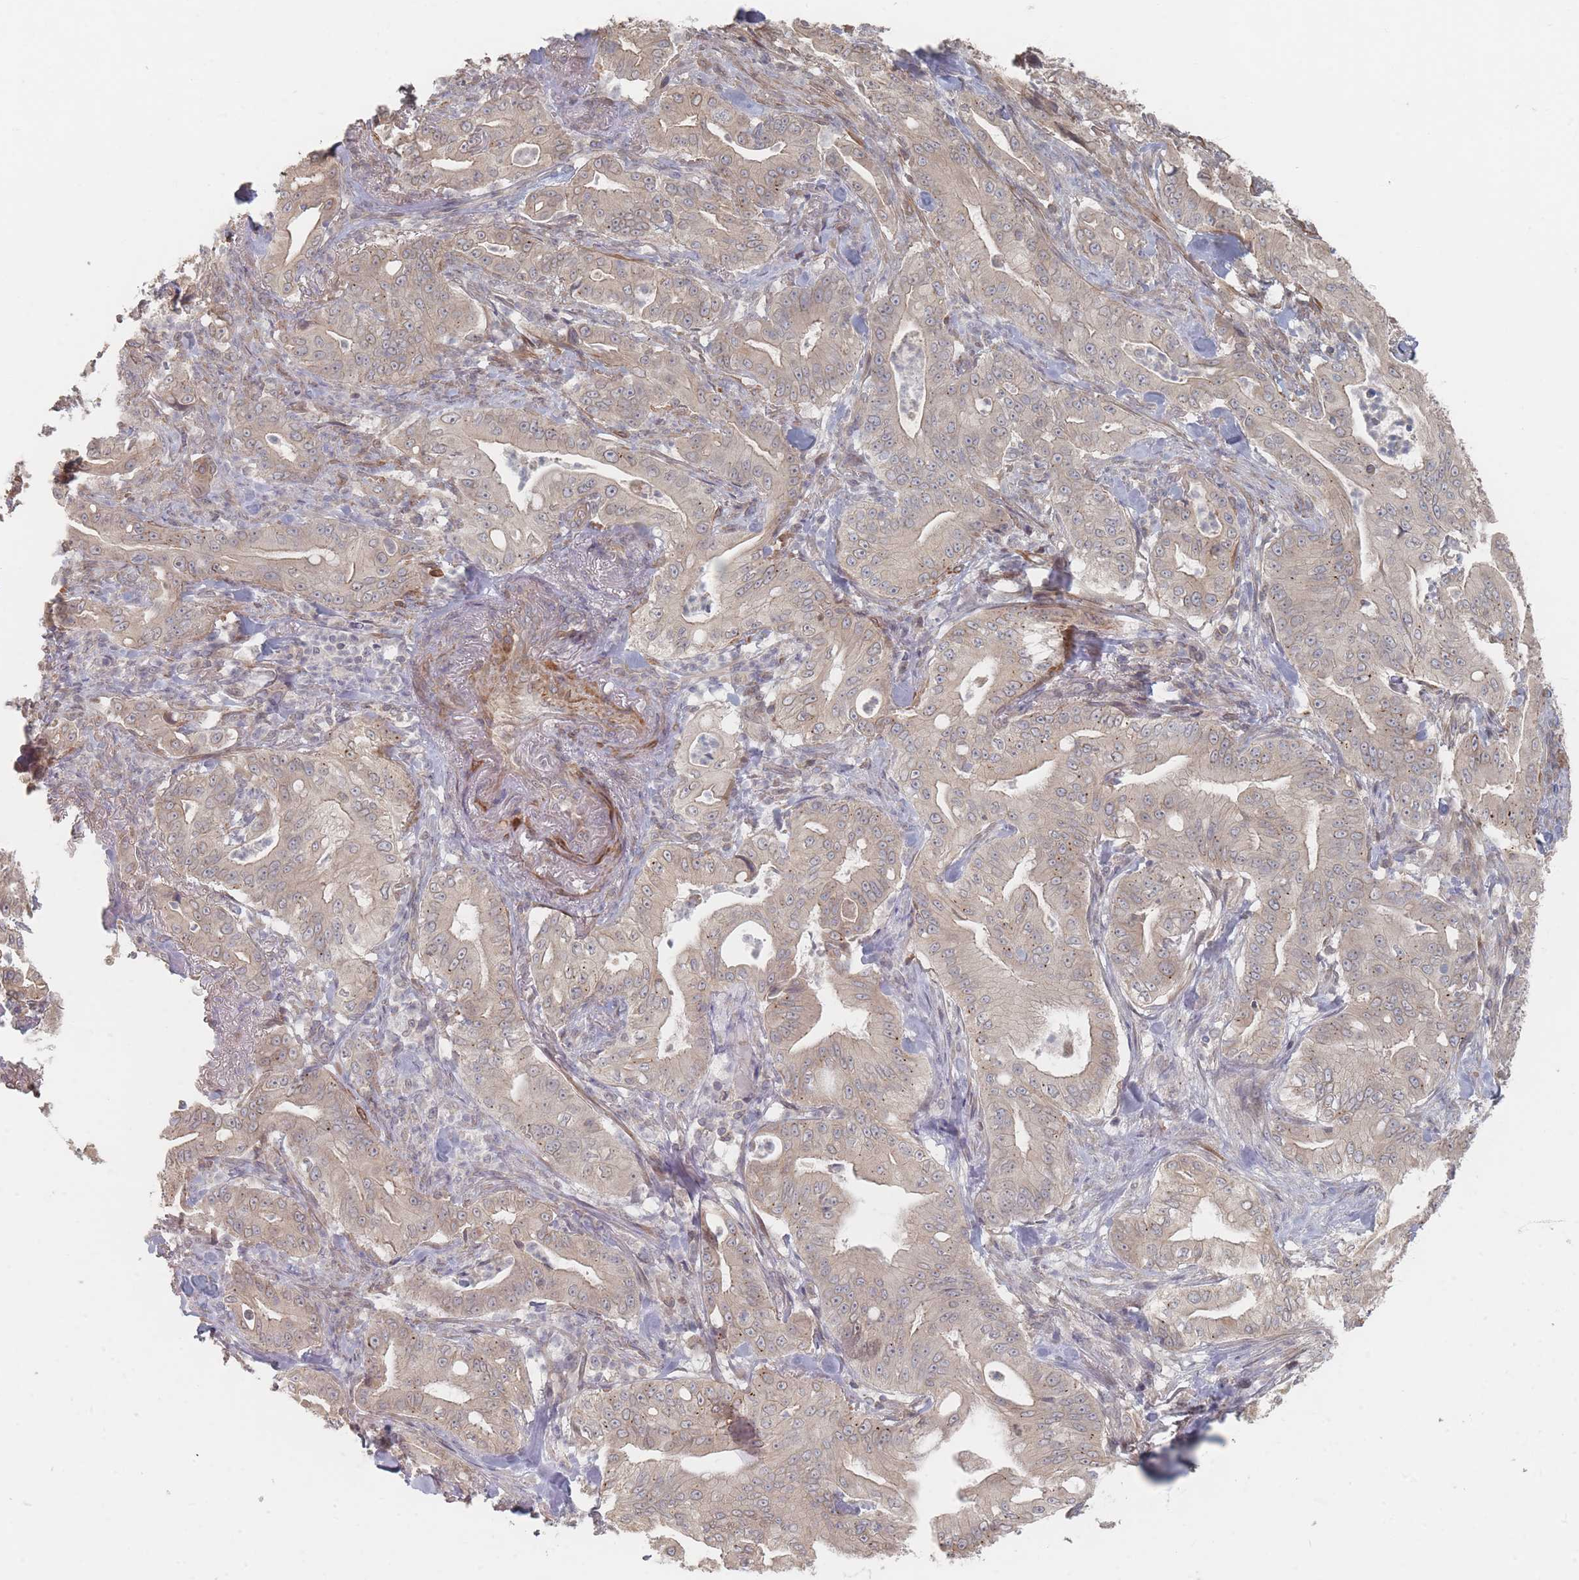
{"staining": {"intensity": "weak", "quantity": "<25%", "location": "cytoplasmic/membranous"}, "tissue": "pancreatic cancer", "cell_type": "Tumor cells", "image_type": "cancer", "snomed": [{"axis": "morphology", "description": "Adenocarcinoma, NOS"}, {"axis": "topography", "description": "Pancreas"}], "caption": "Tumor cells show no significant protein expression in pancreatic cancer (adenocarcinoma).", "gene": "GLE1", "patient": {"sex": "male", "age": 71}}